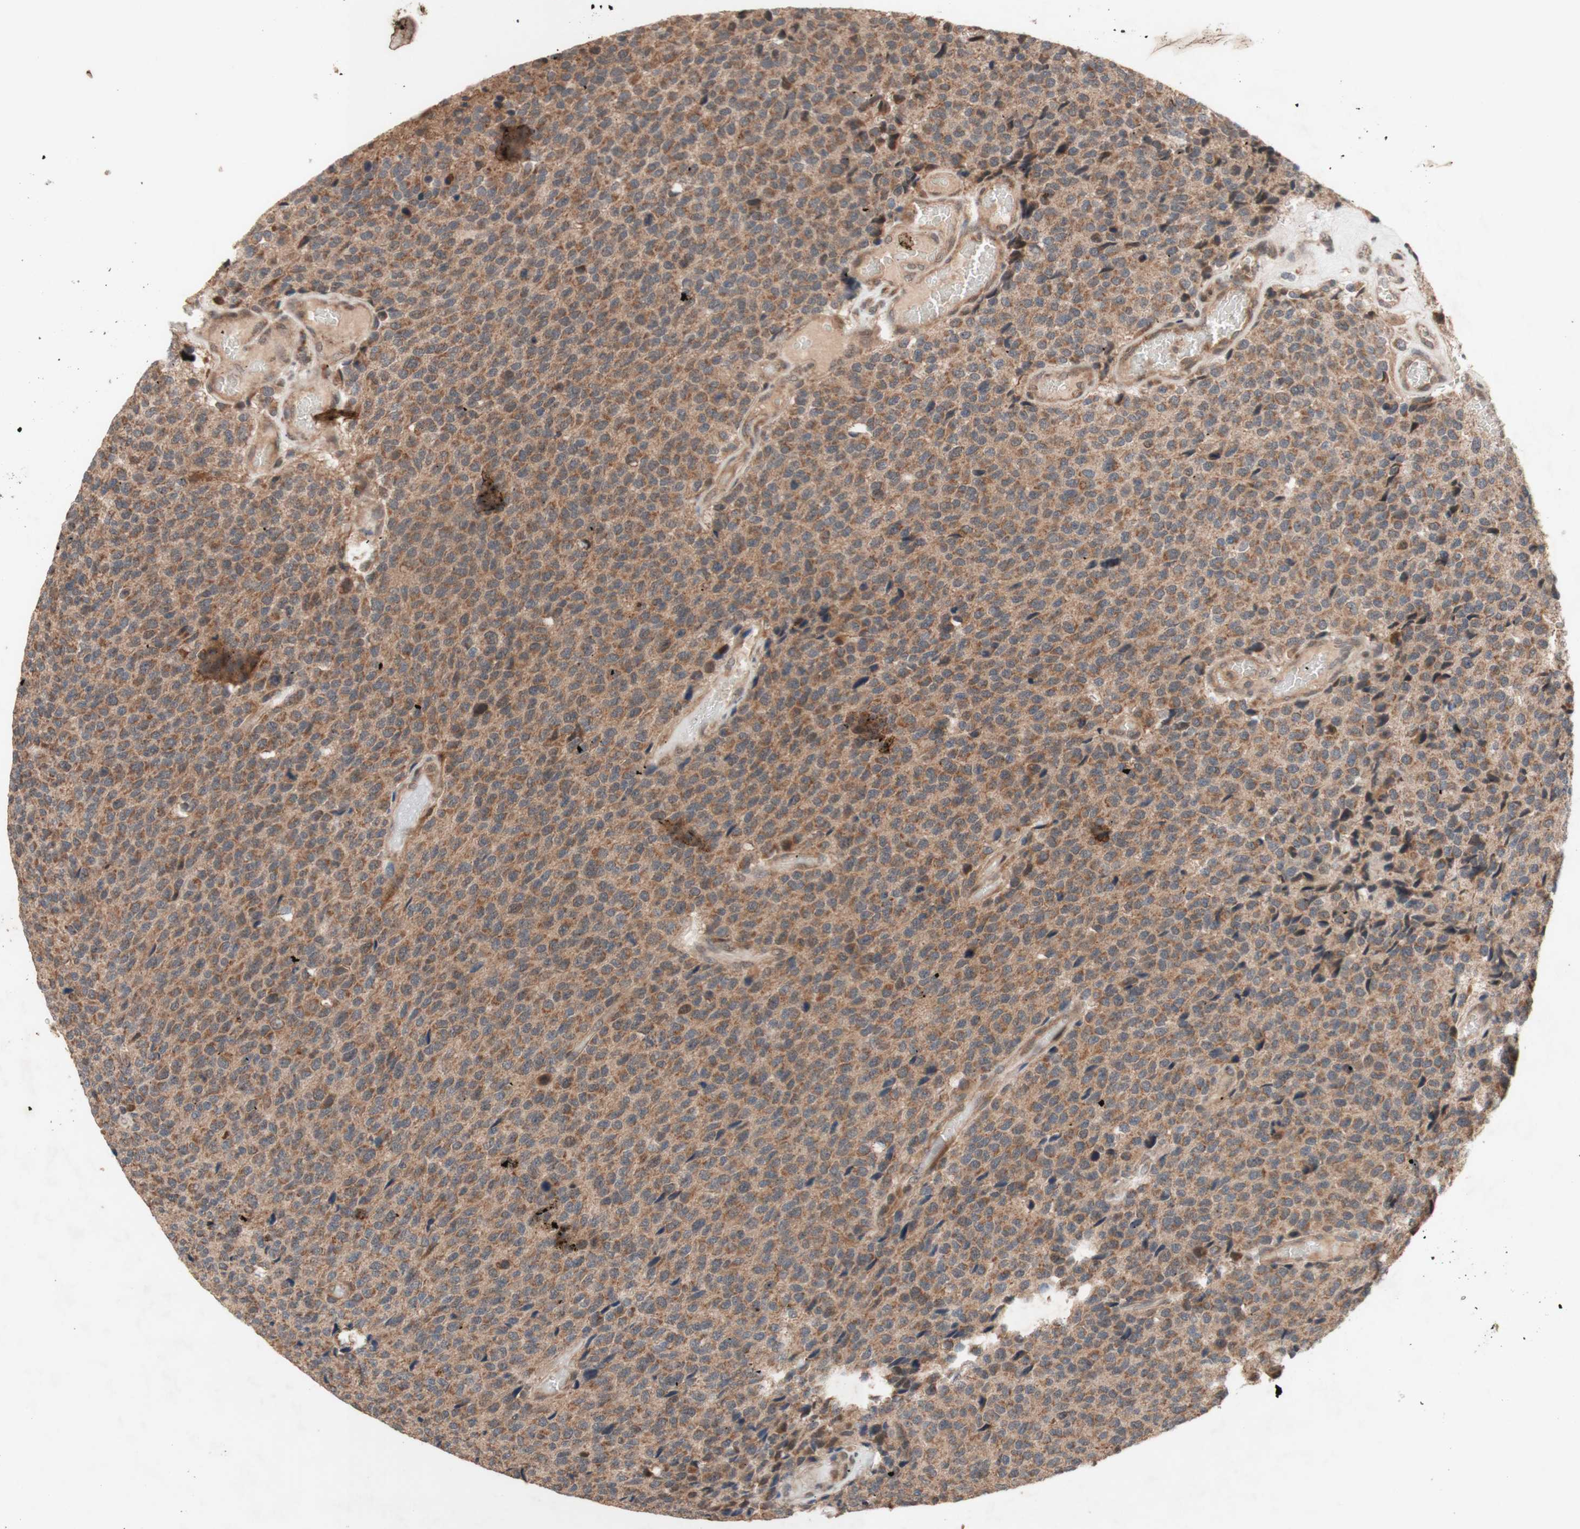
{"staining": {"intensity": "moderate", "quantity": ">75%", "location": "cytoplasmic/membranous"}, "tissue": "glioma", "cell_type": "Tumor cells", "image_type": "cancer", "snomed": [{"axis": "morphology", "description": "Glioma, malignant, High grade"}, {"axis": "topography", "description": "pancreas cauda"}], "caption": "A brown stain labels moderate cytoplasmic/membranous staining of a protein in malignant high-grade glioma tumor cells.", "gene": "DDOST", "patient": {"sex": "male", "age": 60}}